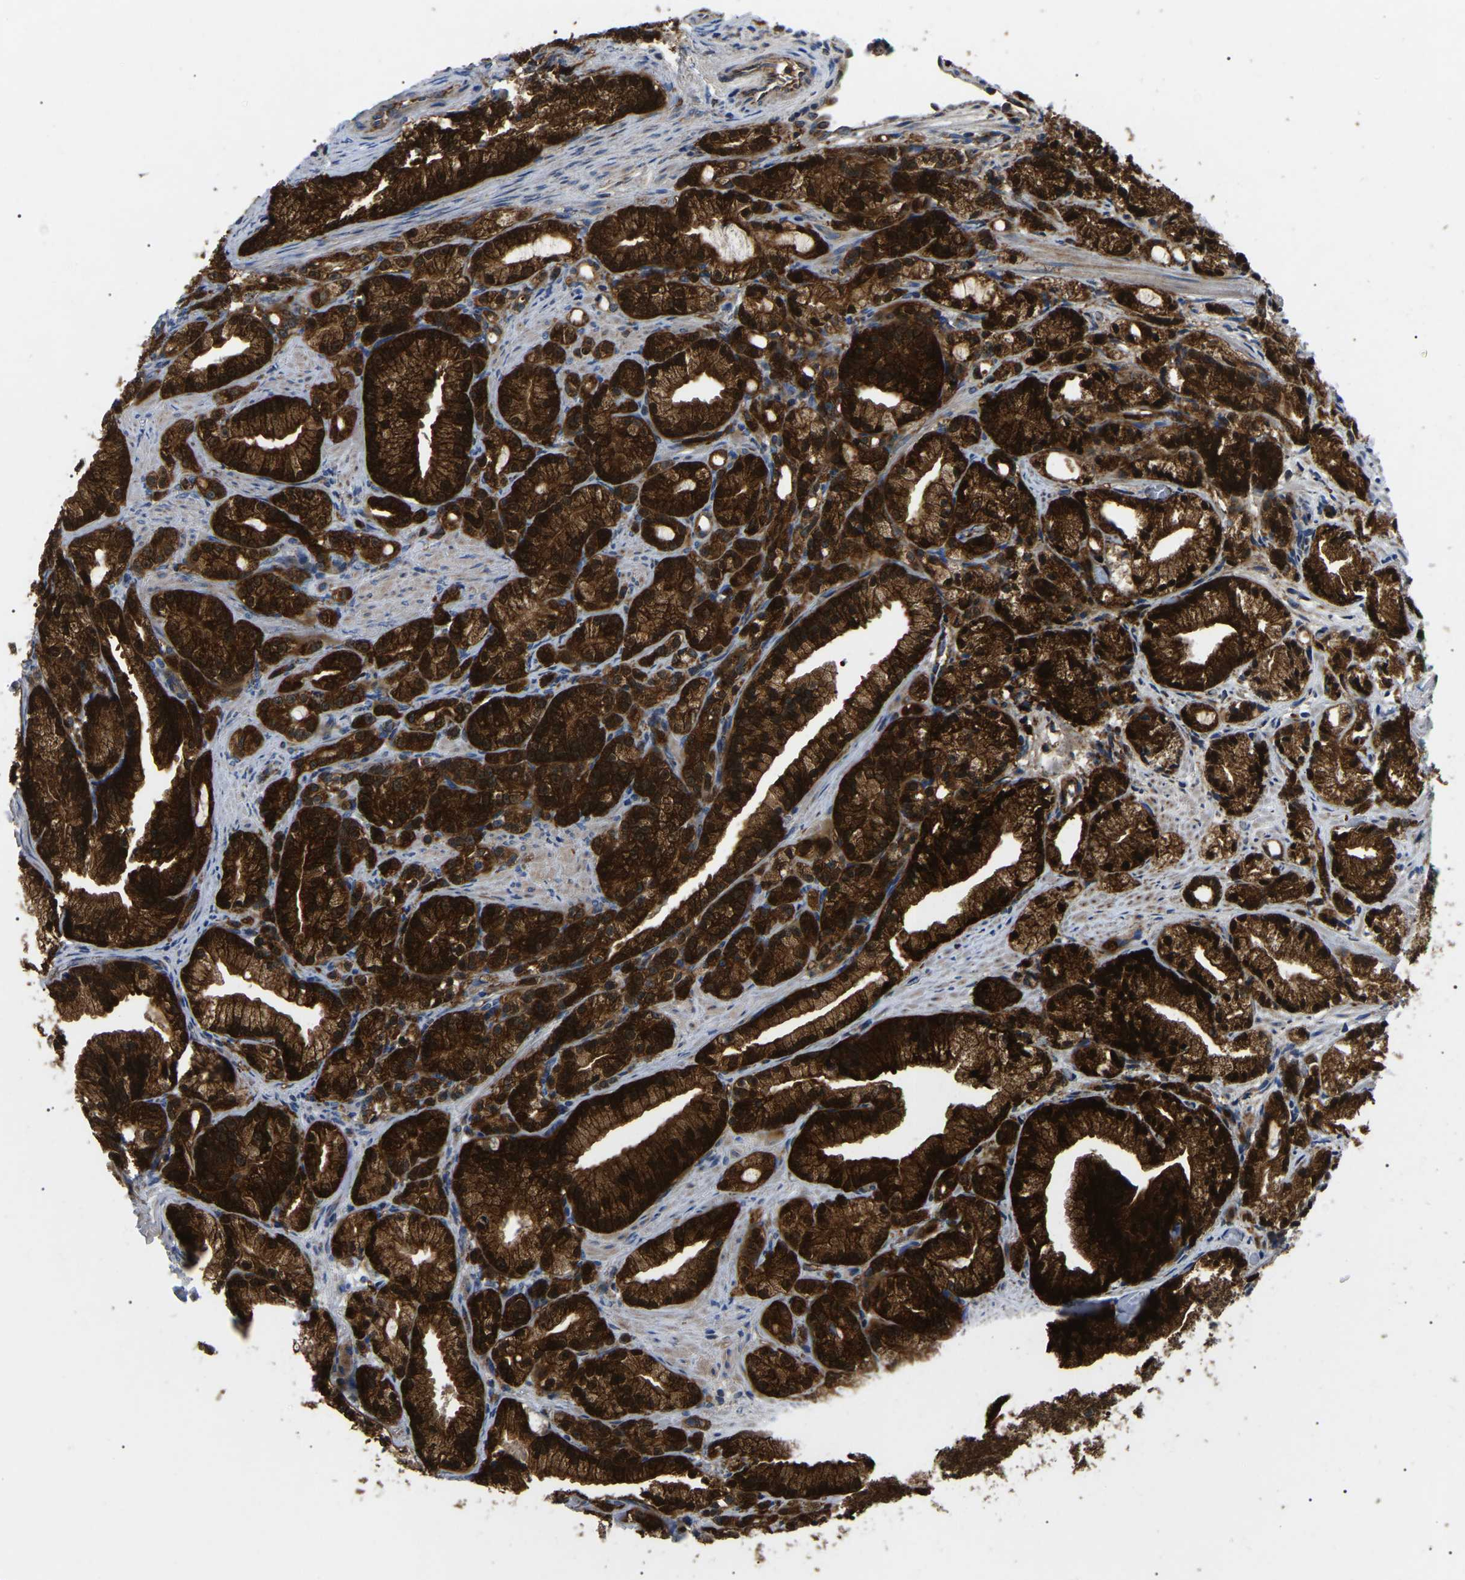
{"staining": {"intensity": "strong", "quantity": ">75%", "location": "cytoplasmic/membranous"}, "tissue": "prostate cancer", "cell_type": "Tumor cells", "image_type": "cancer", "snomed": [{"axis": "morphology", "description": "Adenocarcinoma, Low grade"}, {"axis": "topography", "description": "Prostate"}], "caption": "Strong cytoplasmic/membranous expression for a protein is identified in about >75% of tumor cells of prostate adenocarcinoma (low-grade) using immunohistochemistry.", "gene": "PPM1E", "patient": {"sex": "male", "age": 89}}